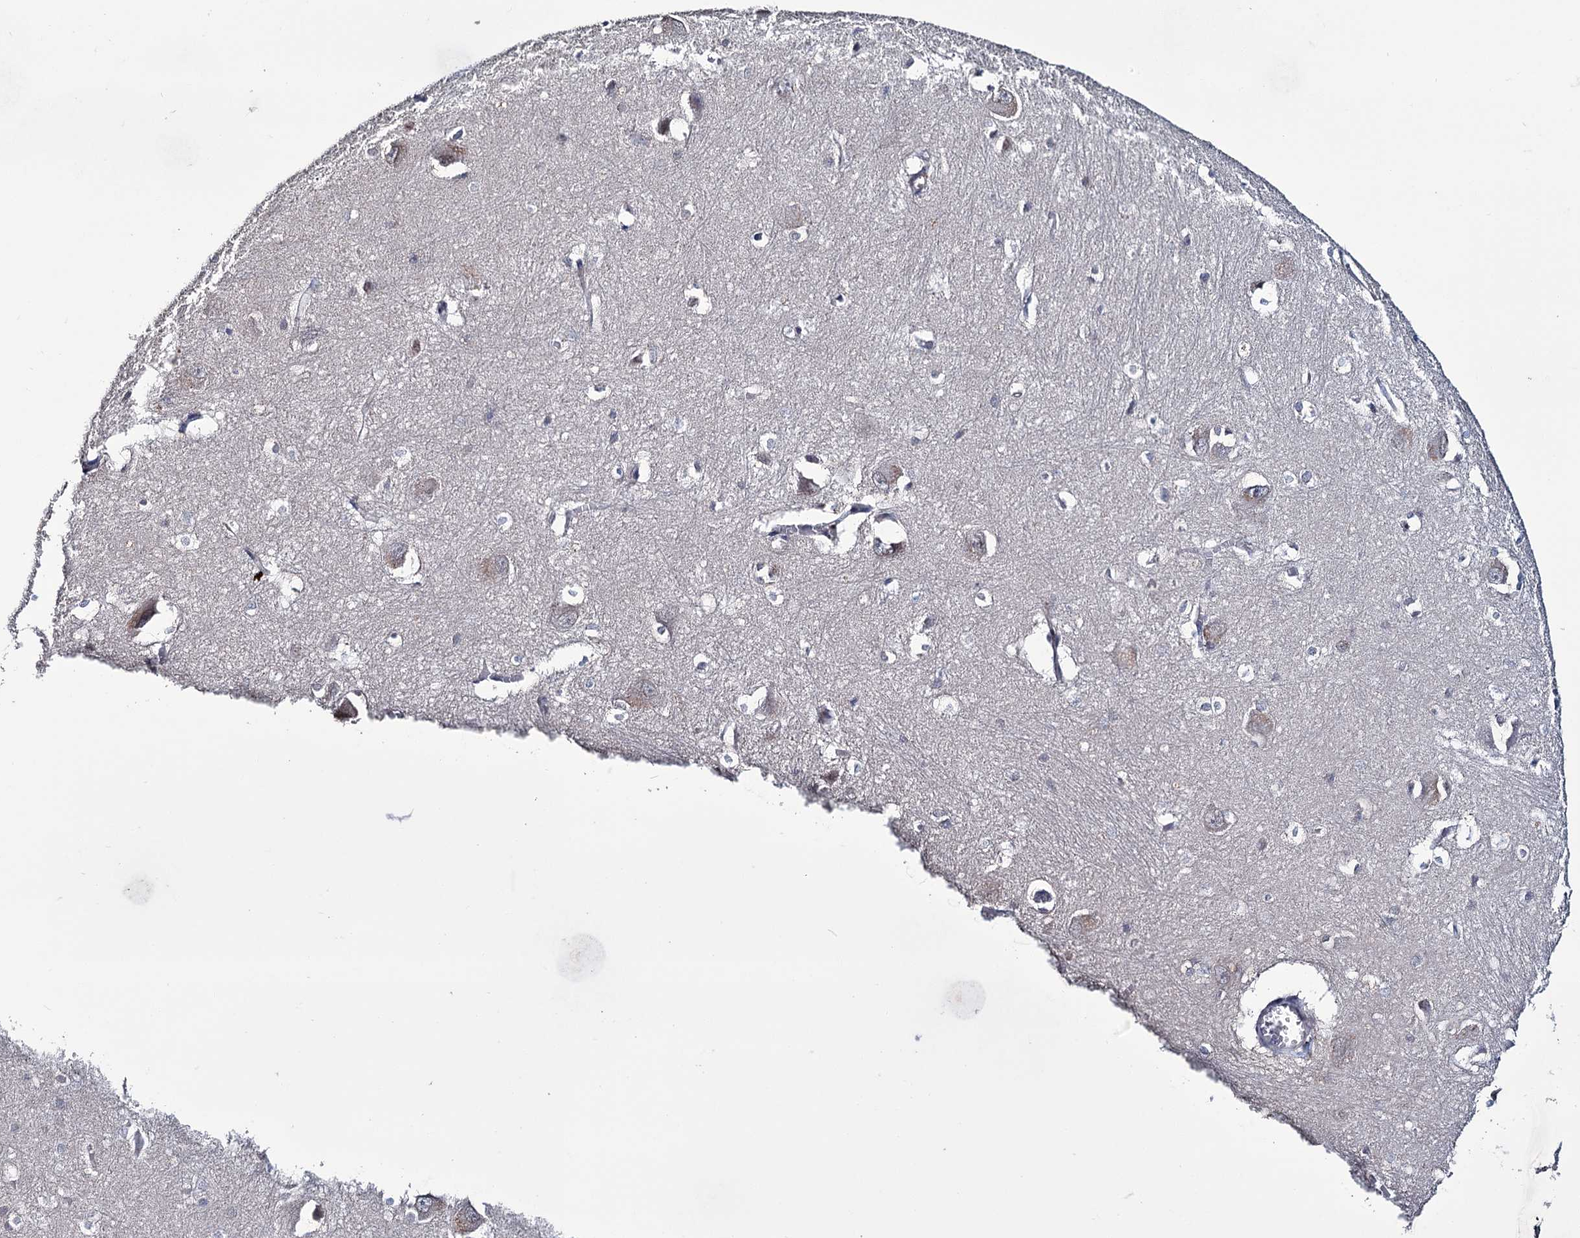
{"staining": {"intensity": "negative", "quantity": "none", "location": "none"}, "tissue": "caudate", "cell_type": "Glial cells", "image_type": "normal", "snomed": [{"axis": "morphology", "description": "Normal tissue, NOS"}, {"axis": "topography", "description": "Lateral ventricle wall"}], "caption": "Immunohistochemical staining of normal caudate reveals no significant positivity in glial cells.", "gene": "EPB41L5", "patient": {"sex": "male", "age": 37}}